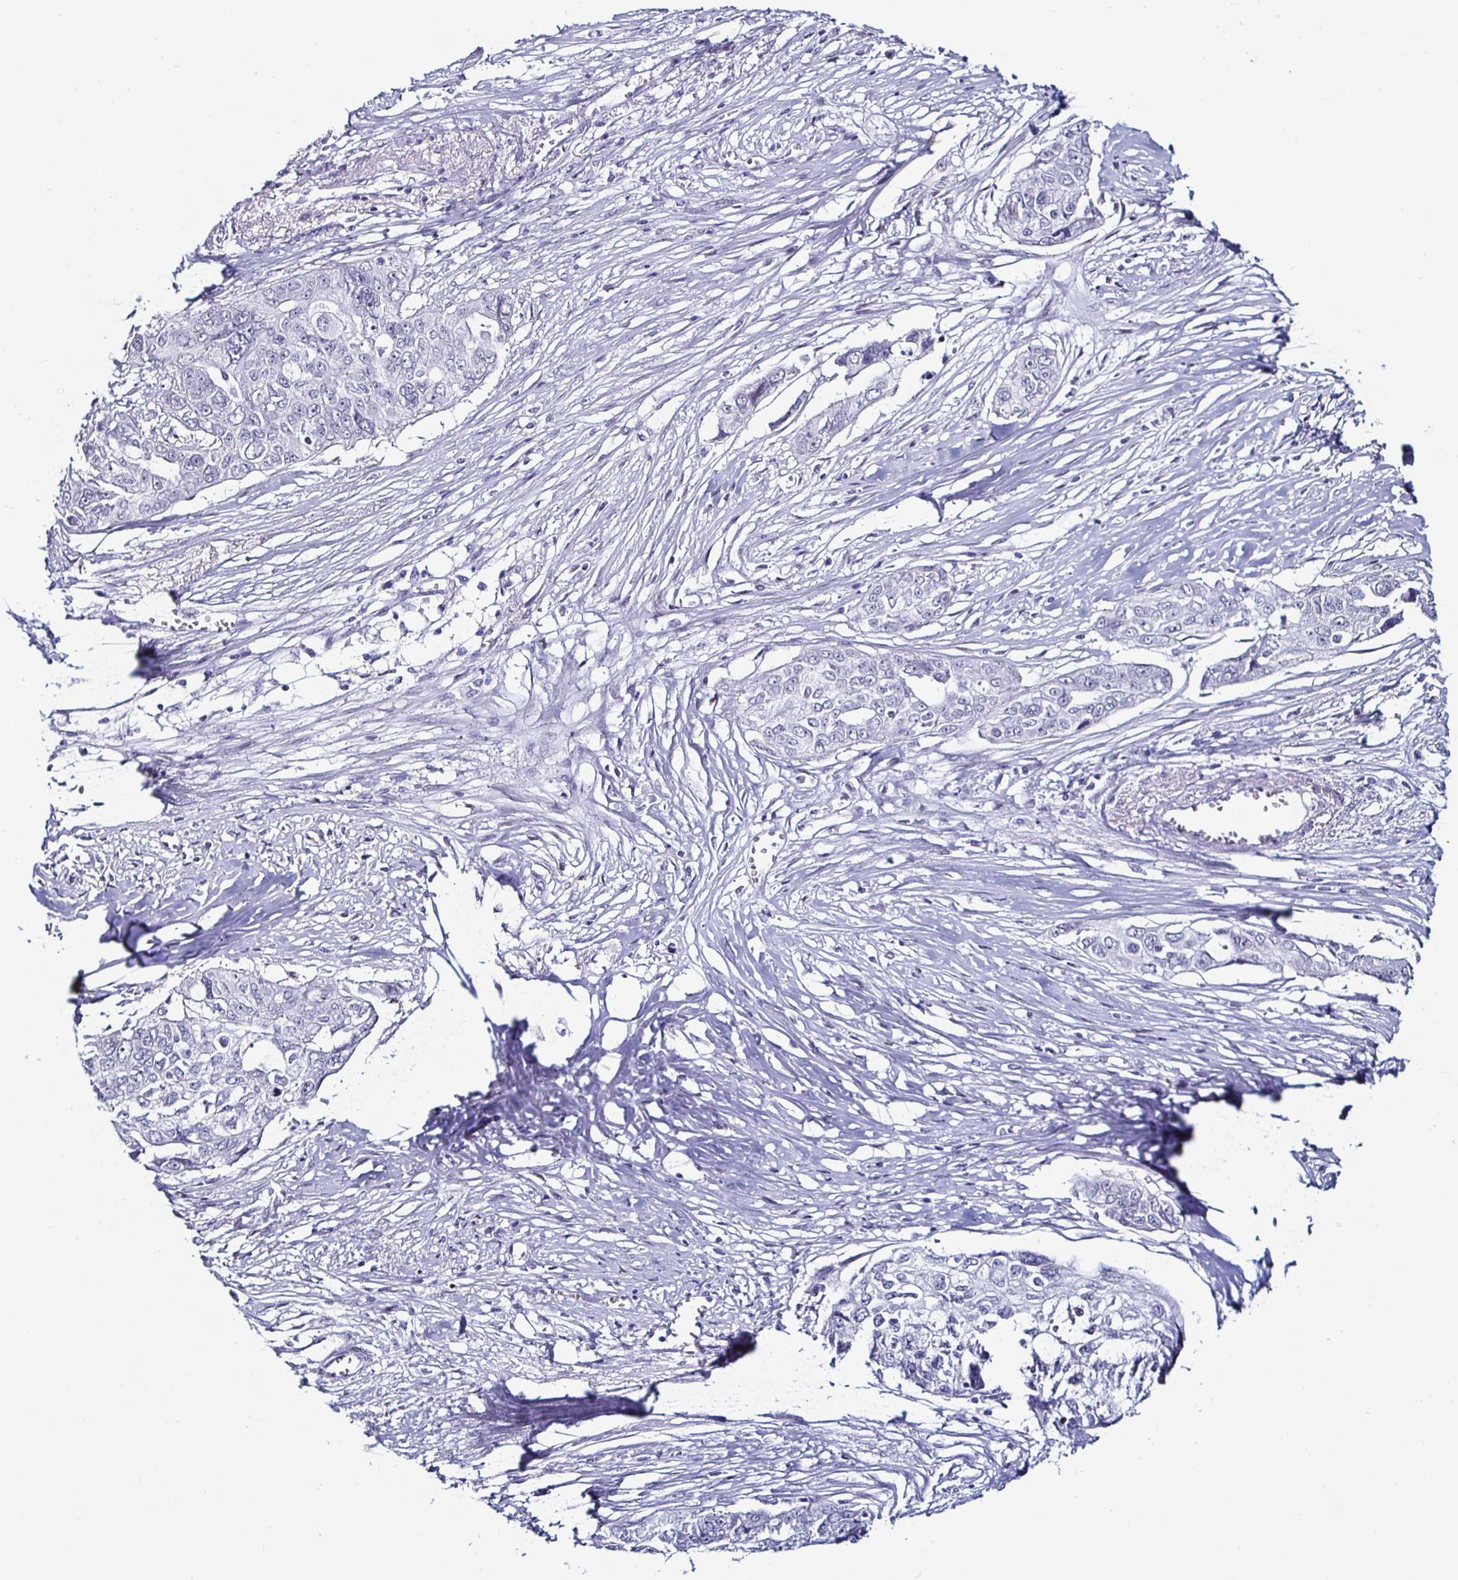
{"staining": {"intensity": "negative", "quantity": "none", "location": "none"}, "tissue": "ovarian cancer", "cell_type": "Tumor cells", "image_type": "cancer", "snomed": [{"axis": "morphology", "description": "Carcinoma, endometroid"}, {"axis": "topography", "description": "Ovary"}], "caption": "This is an IHC image of human ovarian cancer (endometroid carcinoma). There is no positivity in tumor cells.", "gene": "KRT4", "patient": {"sex": "female", "age": 70}}